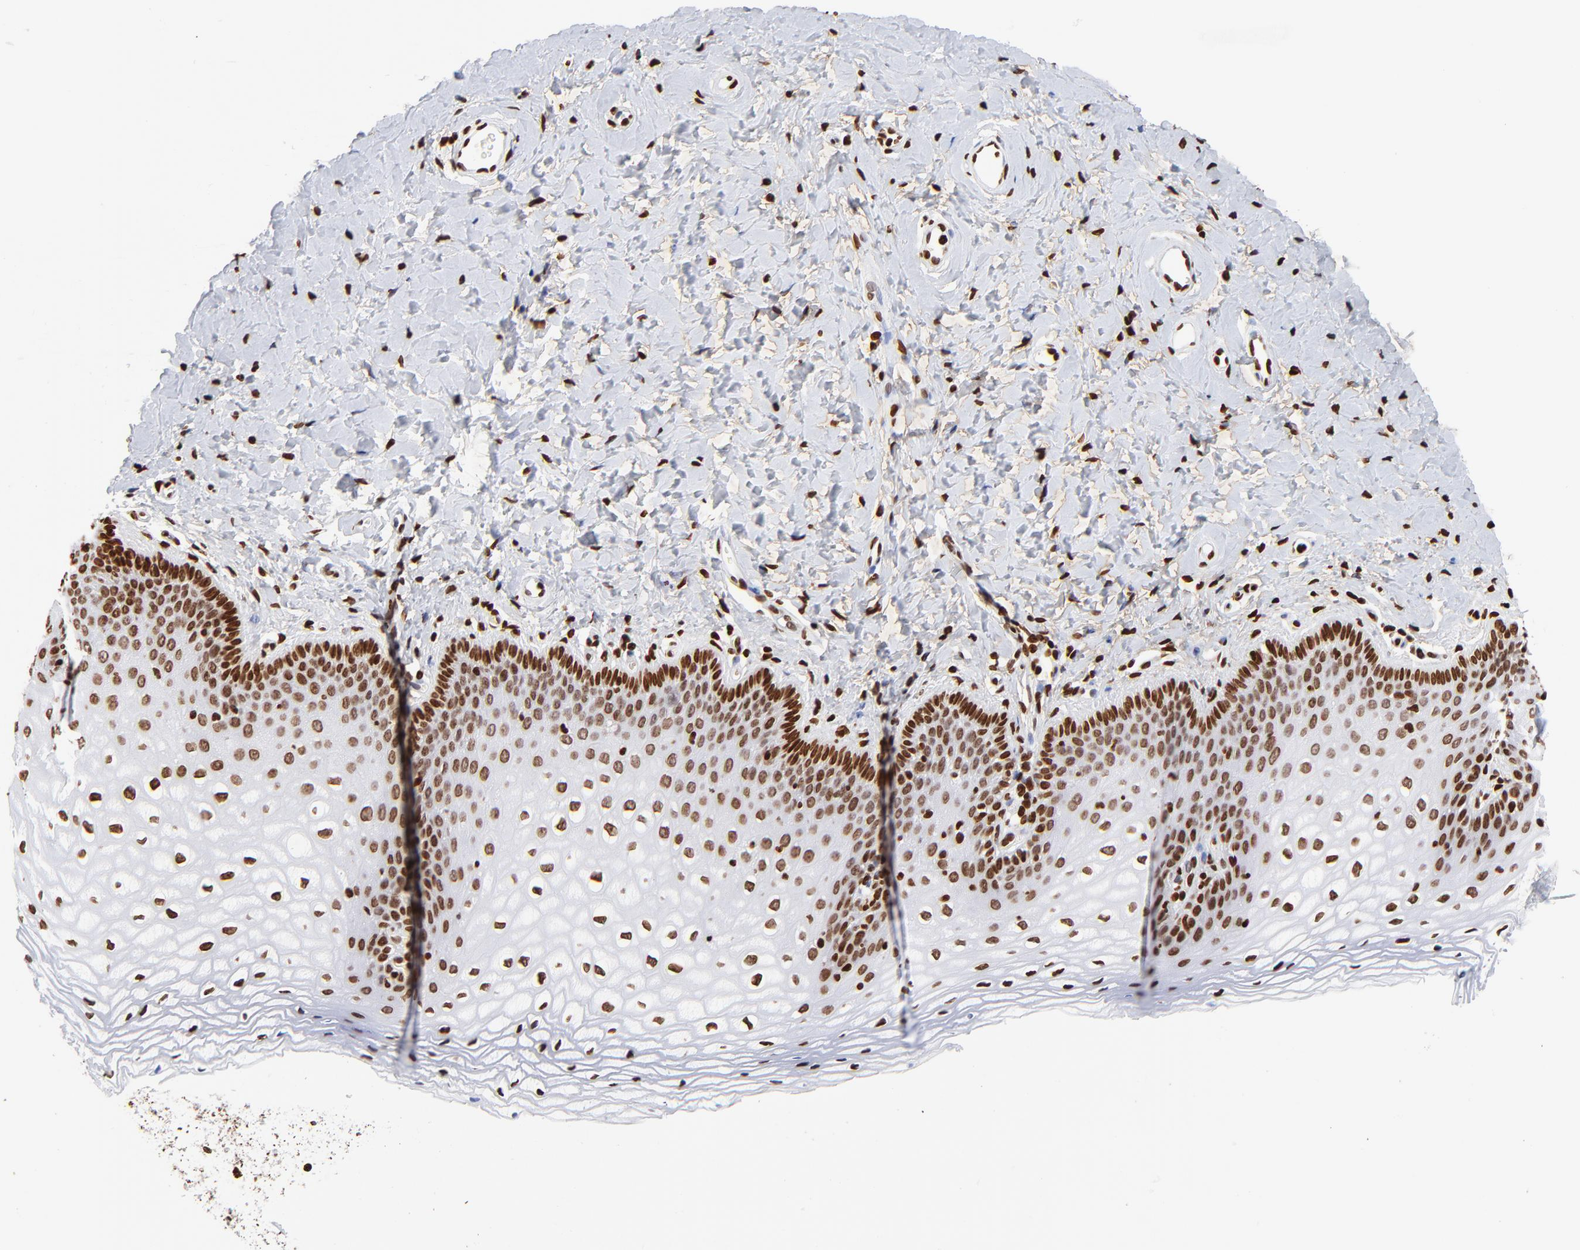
{"staining": {"intensity": "strong", "quantity": ">75%", "location": "nuclear"}, "tissue": "vagina", "cell_type": "Squamous epithelial cells", "image_type": "normal", "snomed": [{"axis": "morphology", "description": "Normal tissue, NOS"}, {"axis": "topography", "description": "Vagina"}], "caption": "Squamous epithelial cells display high levels of strong nuclear expression in approximately >75% of cells in unremarkable human vagina.", "gene": "FBH1", "patient": {"sex": "female", "age": 55}}